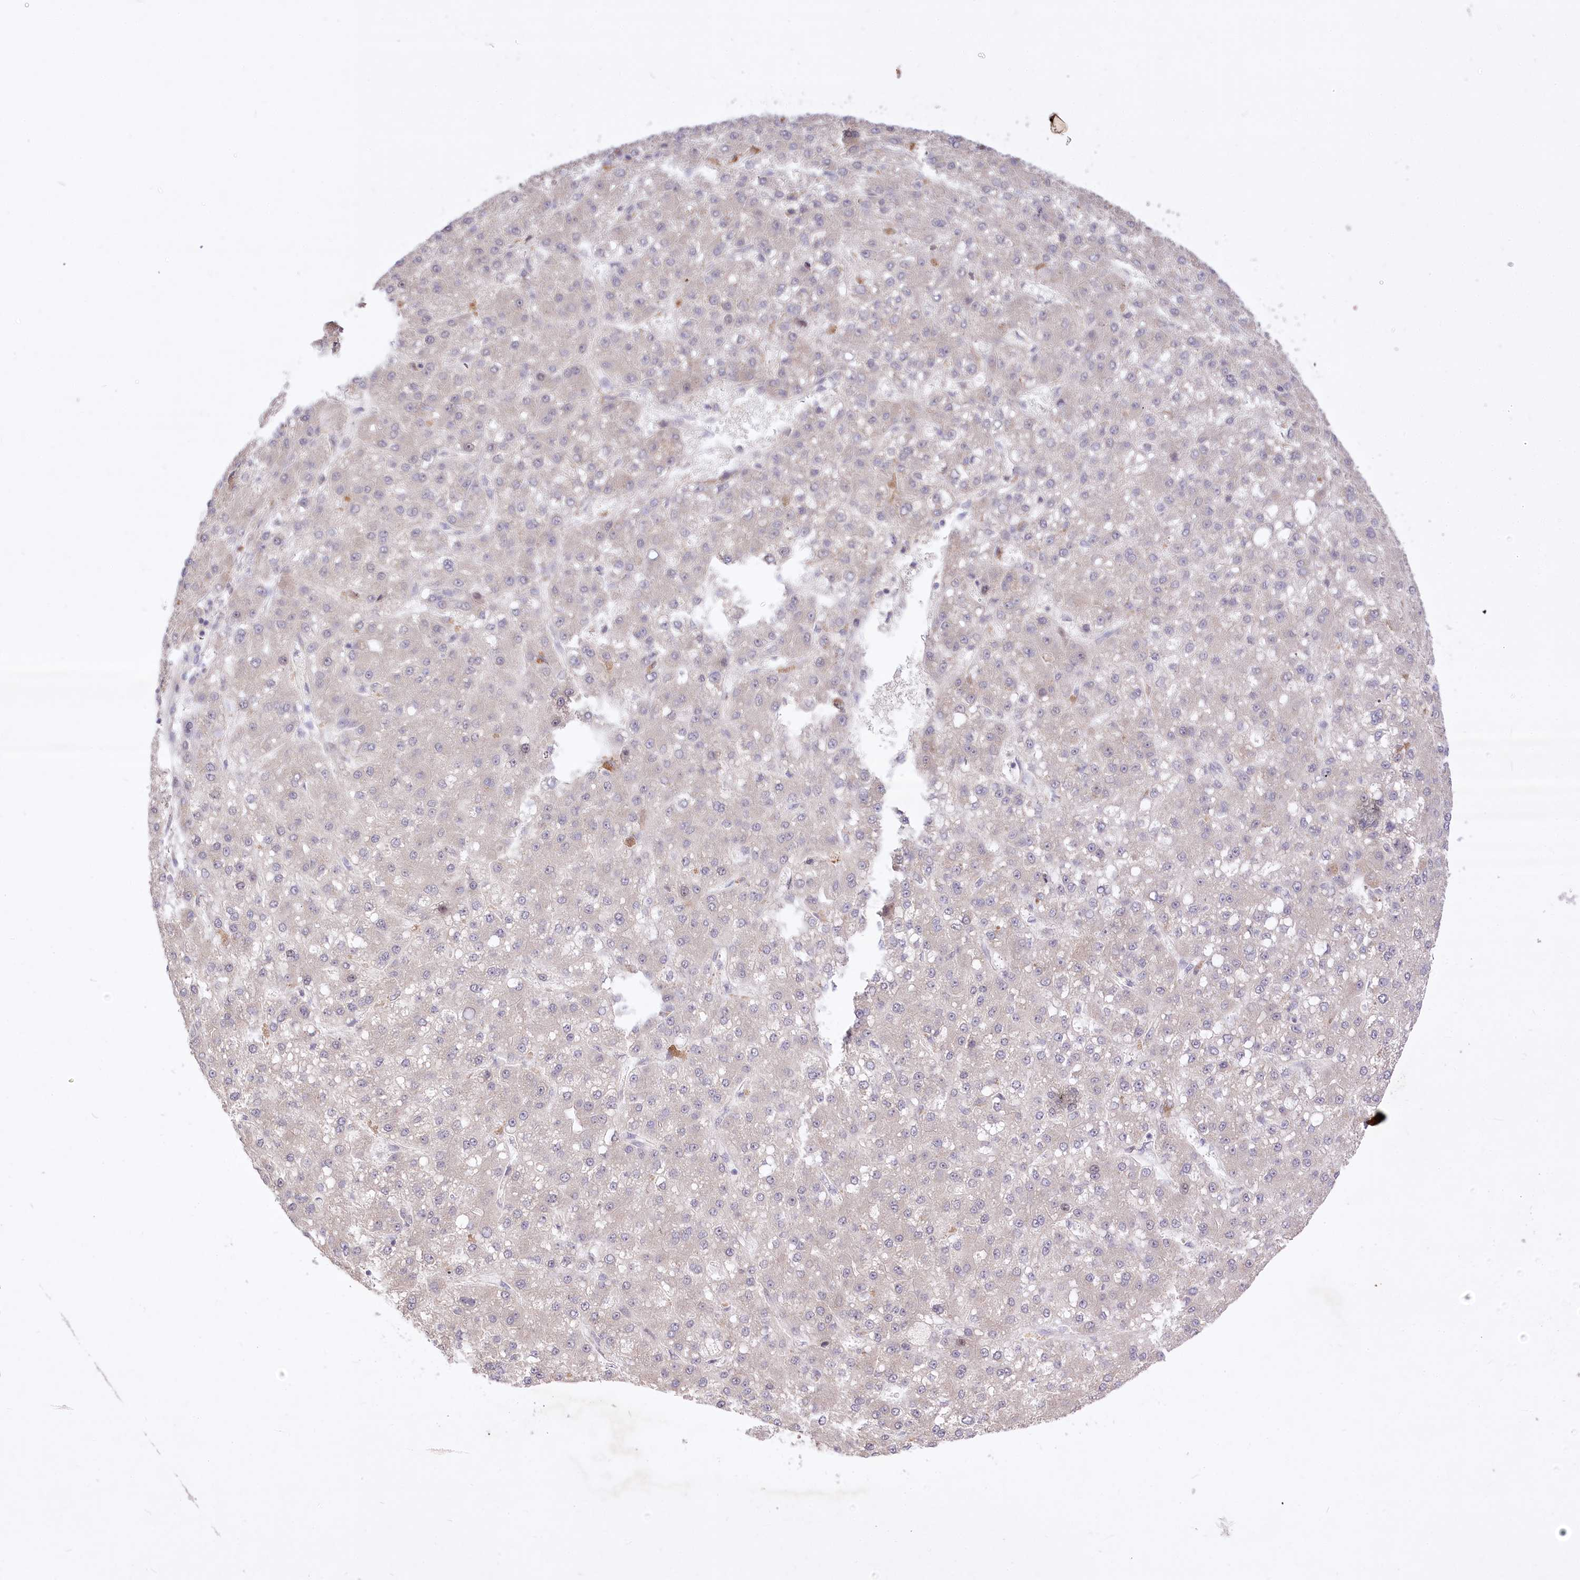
{"staining": {"intensity": "negative", "quantity": "none", "location": "none"}, "tissue": "liver cancer", "cell_type": "Tumor cells", "image_type": "cancer", "snomed": [{"axis": "morphology", "description": "Carcinoma, Hepatocellular, NOS"}, {"axis": "topography", "description": "Liver"}], "caption": "Hepatocellular carcinoma (liver) was stained to show a protein in brown. There is no significant expression in tumor cells. (Brightfield microscopy of DAB IHC at high magnification).", "gene": "HELT", "patient": {"sex": "male", "age": 67}}